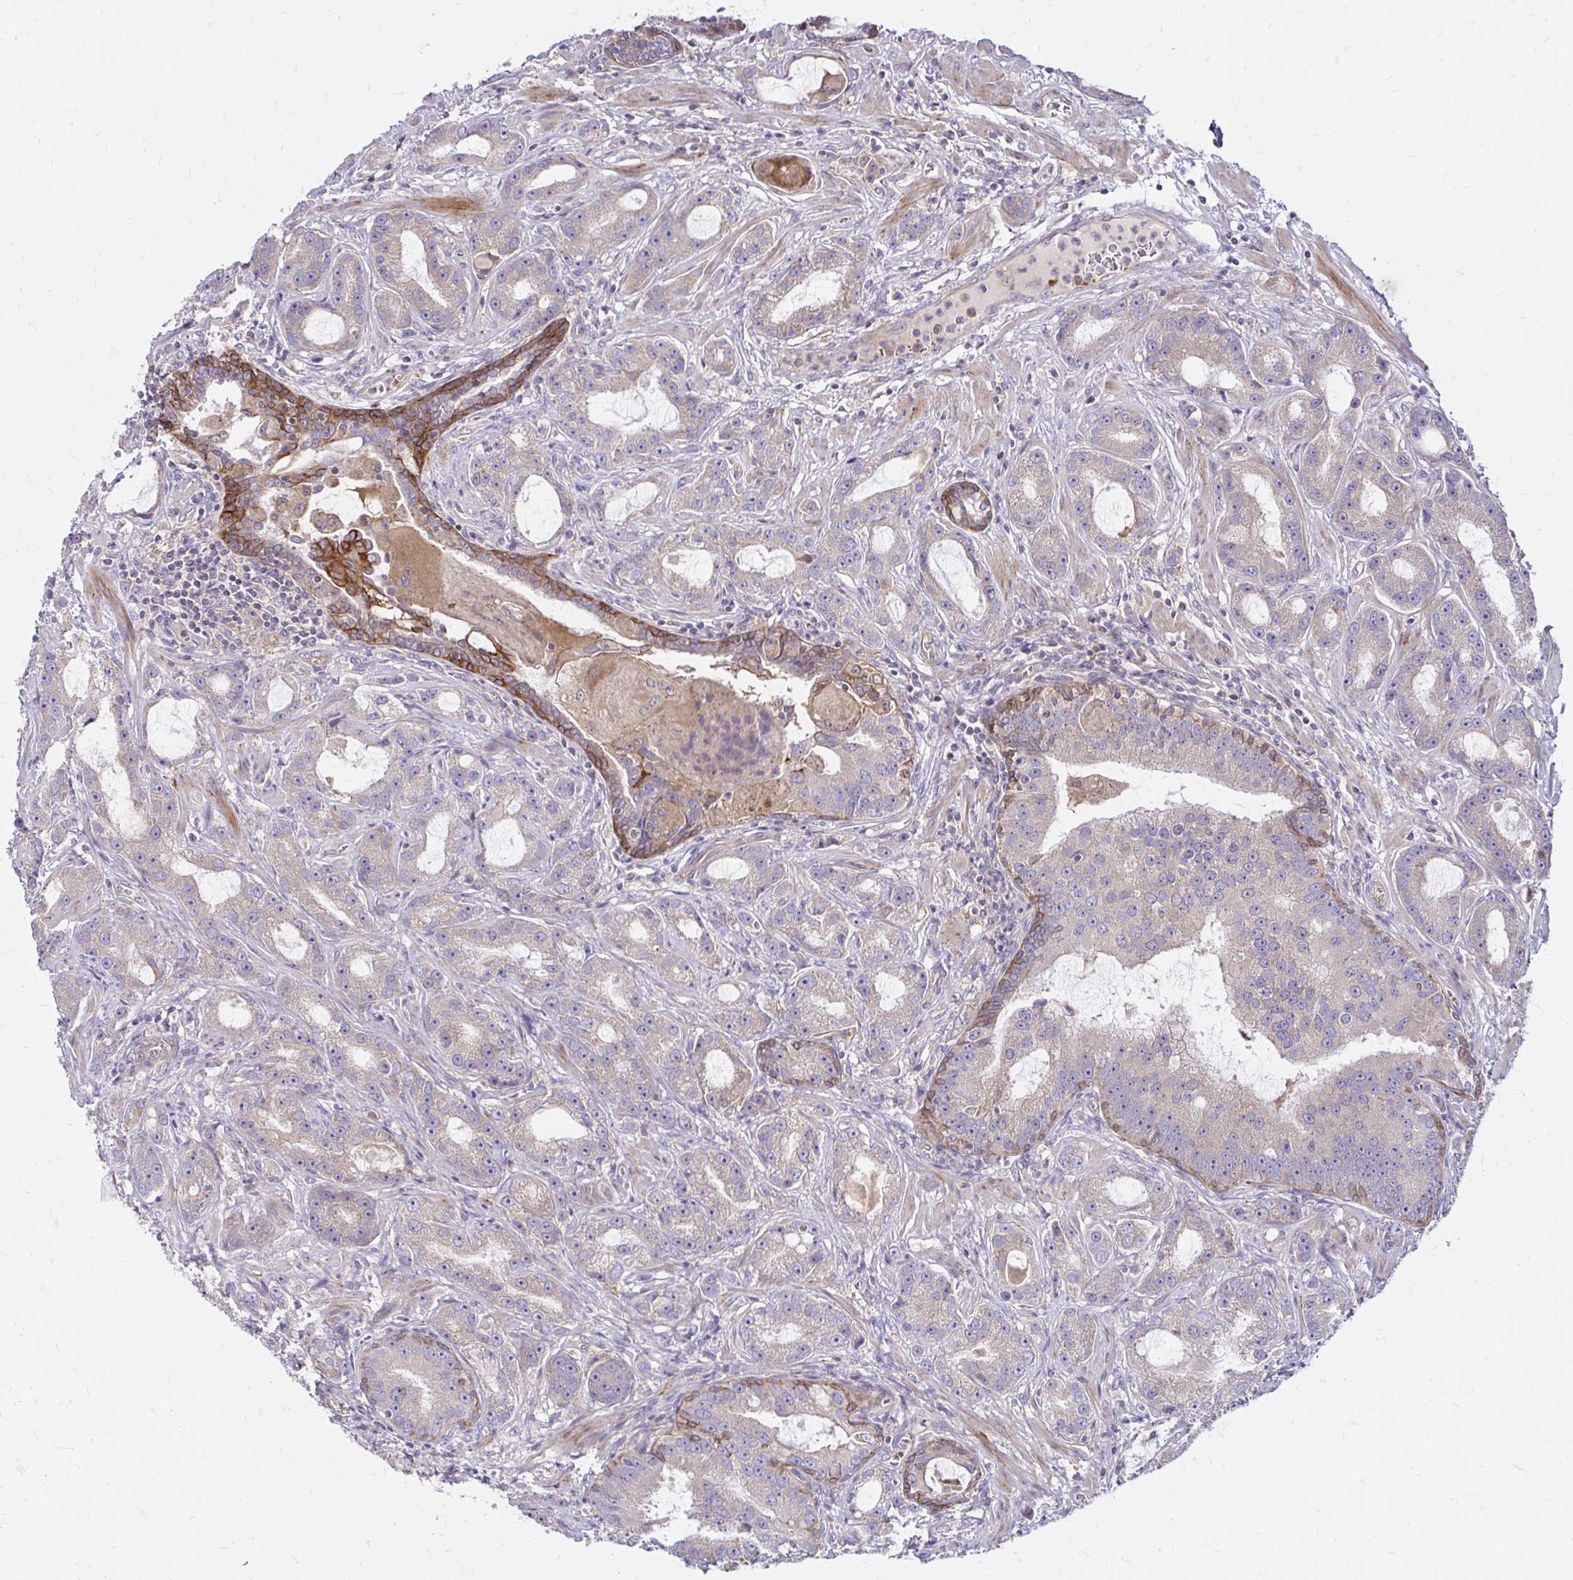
{"staining": {"intensity": "weak", "quantity": "25%-75%", "location": "cytoplasmic/membranous"}, "tissue": "prostate cancer", "cell_type": "Tumor cells", "image_type": "cancer", "snomed": [{"axis": "morphology", "description": "Adenocarcinoma, High grade"}, {"axis": "topography", "description": "Prostate"}], "caption": "High-grade adenocarcinoma (prostate) was stained to show a protein in brown. There is low levels of weak cytoplasmic/membranous staining in approximately 25%-75% of tumor cells. (DAB = brown stain, brightfield microscopy at high magnification).", "gene": "ITGA2", "patient": {"sex": "male", "age": 65}}